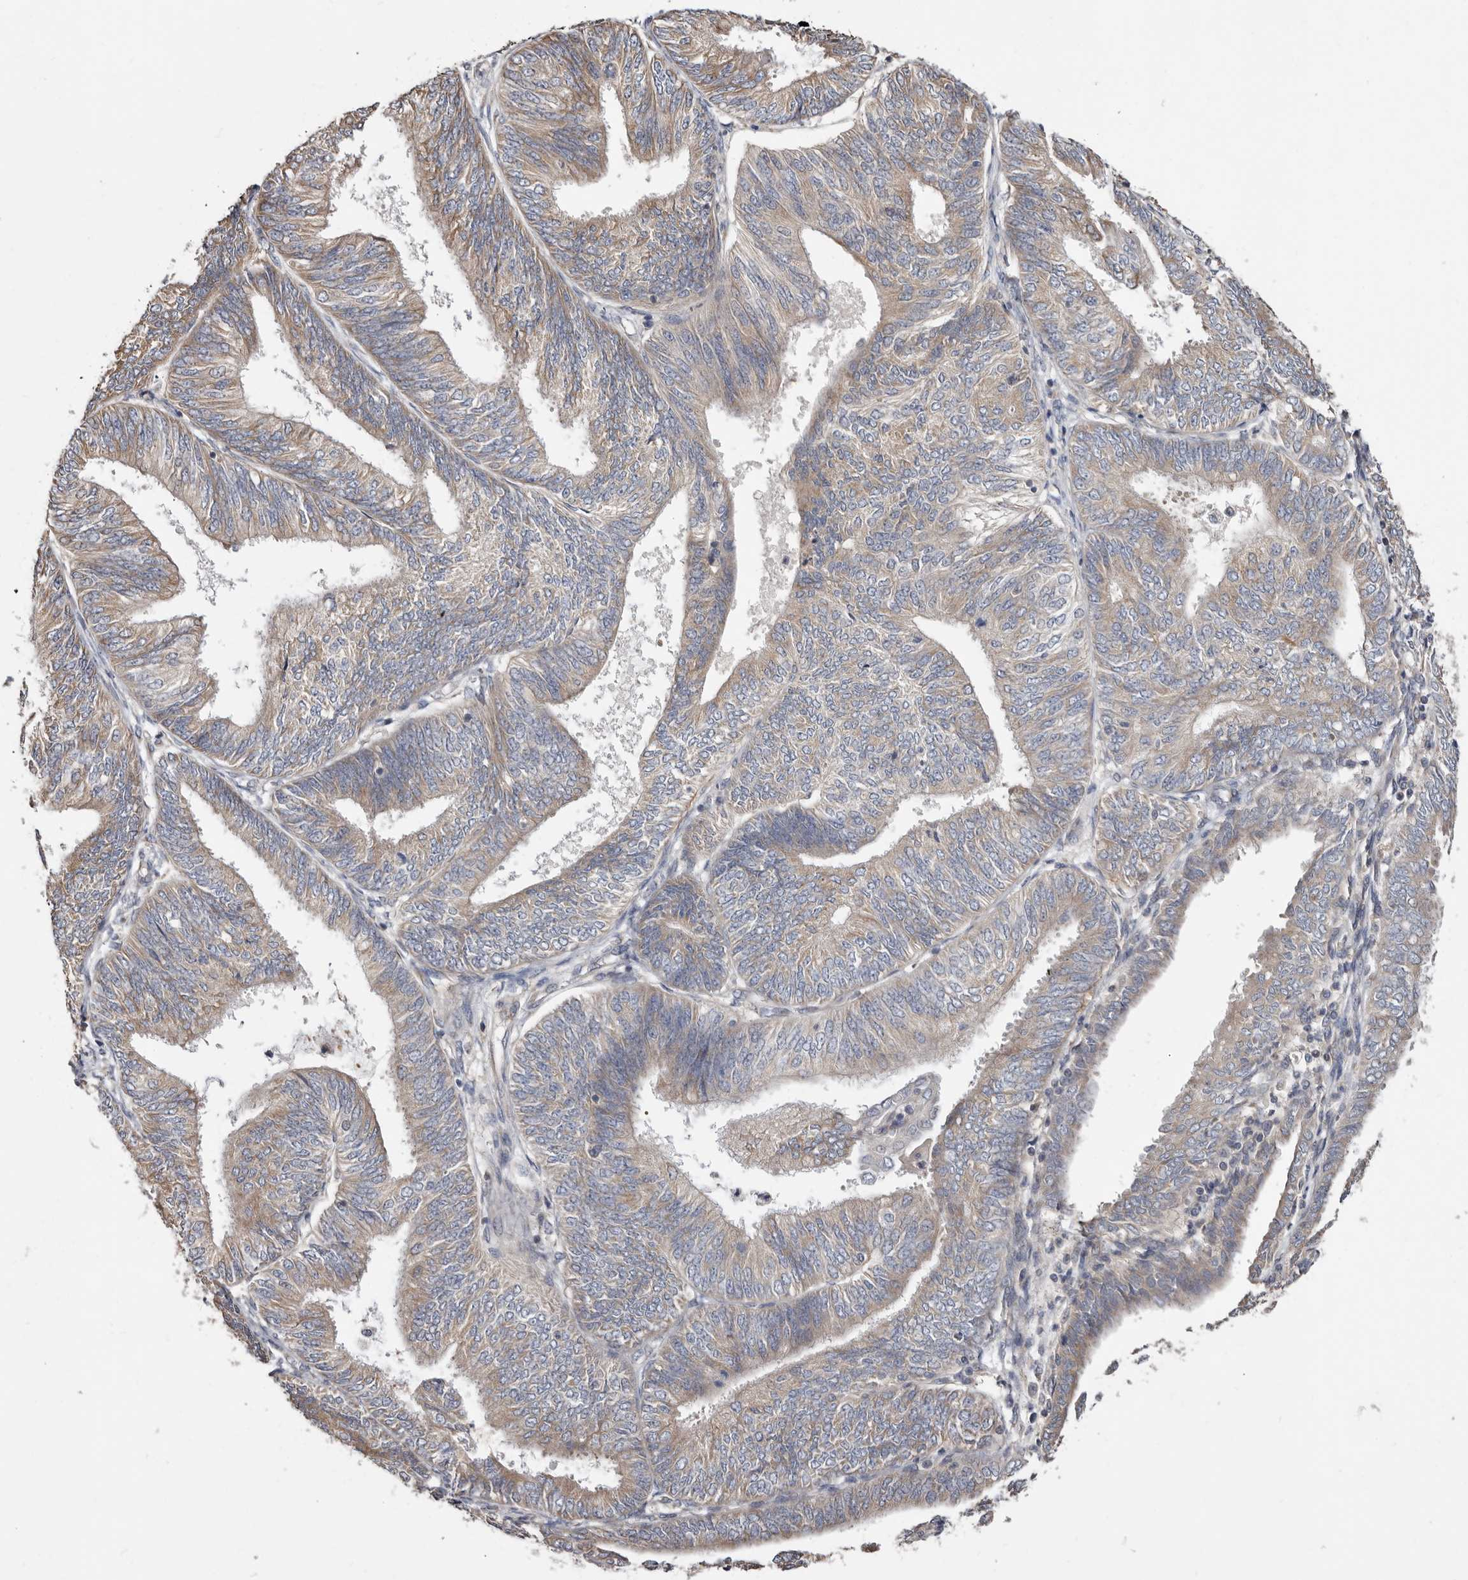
{"staining": {"intensity": "weak", "quantity": "25%-75%", "location": "cytoplasmic/membranous"}, "tissue": "endometrial cancer", "cell_type": "Tumor cells", "image_type": "cancer", "snomed": [{"axis": "morphology", "description": "Adenocarcinoma, NOS"}, {"axis": "topography", "description": "Endometrium"}], "caption": "Tumor cells show weak cytoplasmic/membranous expression in about 25%-75% of cells in adenocarcinoma (endometrial).", "gene": "ASIC5", "patient": {"sex": "female", "age": 58}}